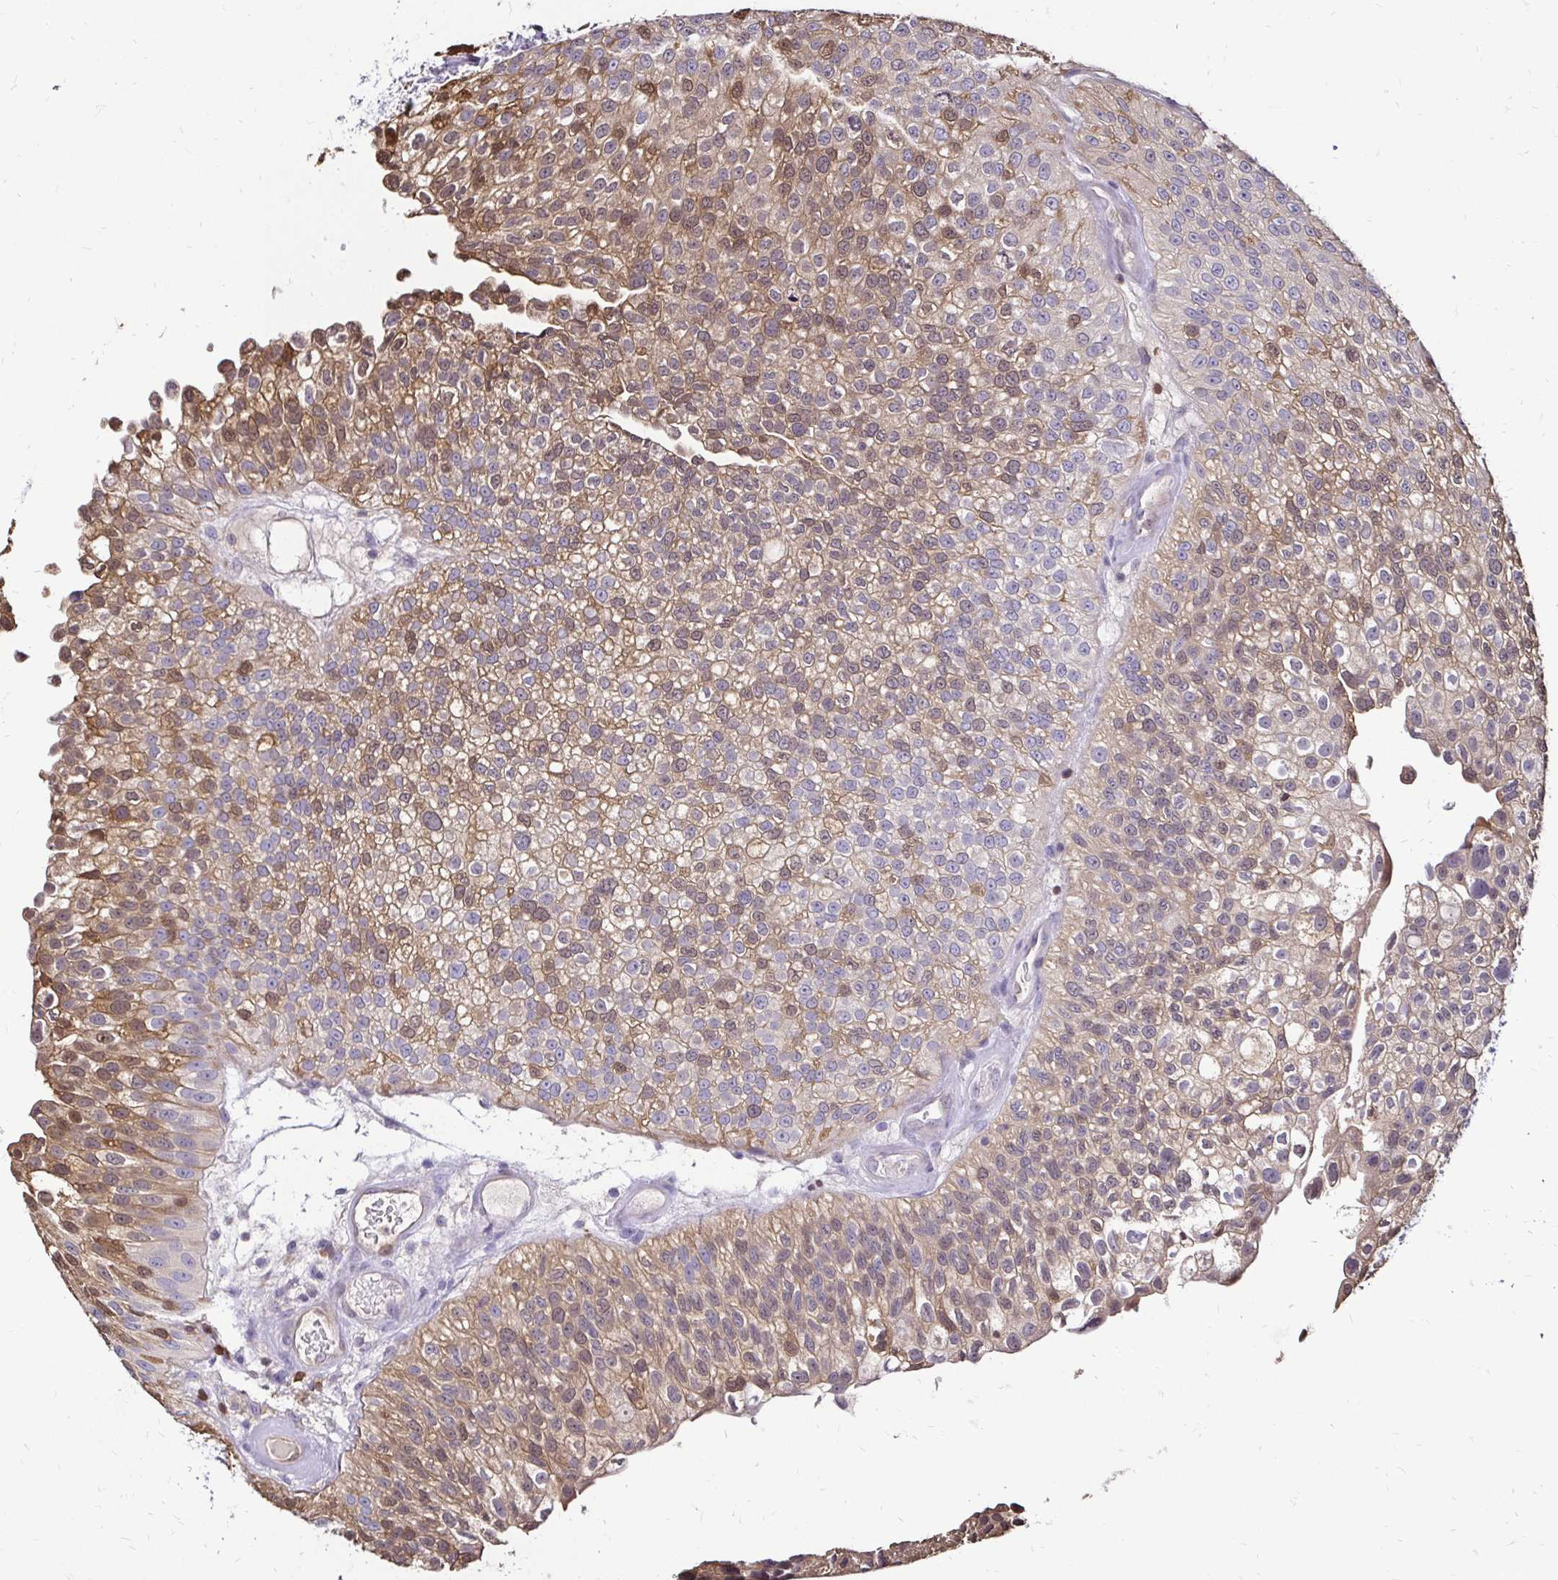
{"staining": {"intensity": "moderate", "quantity": "25%-75%", "location": "cytoplasmic/membranous,nuclear"}, "tissue": "urothelial cancer", "cell_type": "Tumor cells", "image_type": "cancer", "snomed": [{"axis": "morphology", "description": "Urothelial carcinoma, NOS"}, {"axis": "topography", "description": "Urinary bladder"}], "caption": "Human urothelial cancer stained with a protein marker reveals moderate staining in tumor cells.", "gene": "ZFP1", "patient": {"sex": "male", "age": 87}}